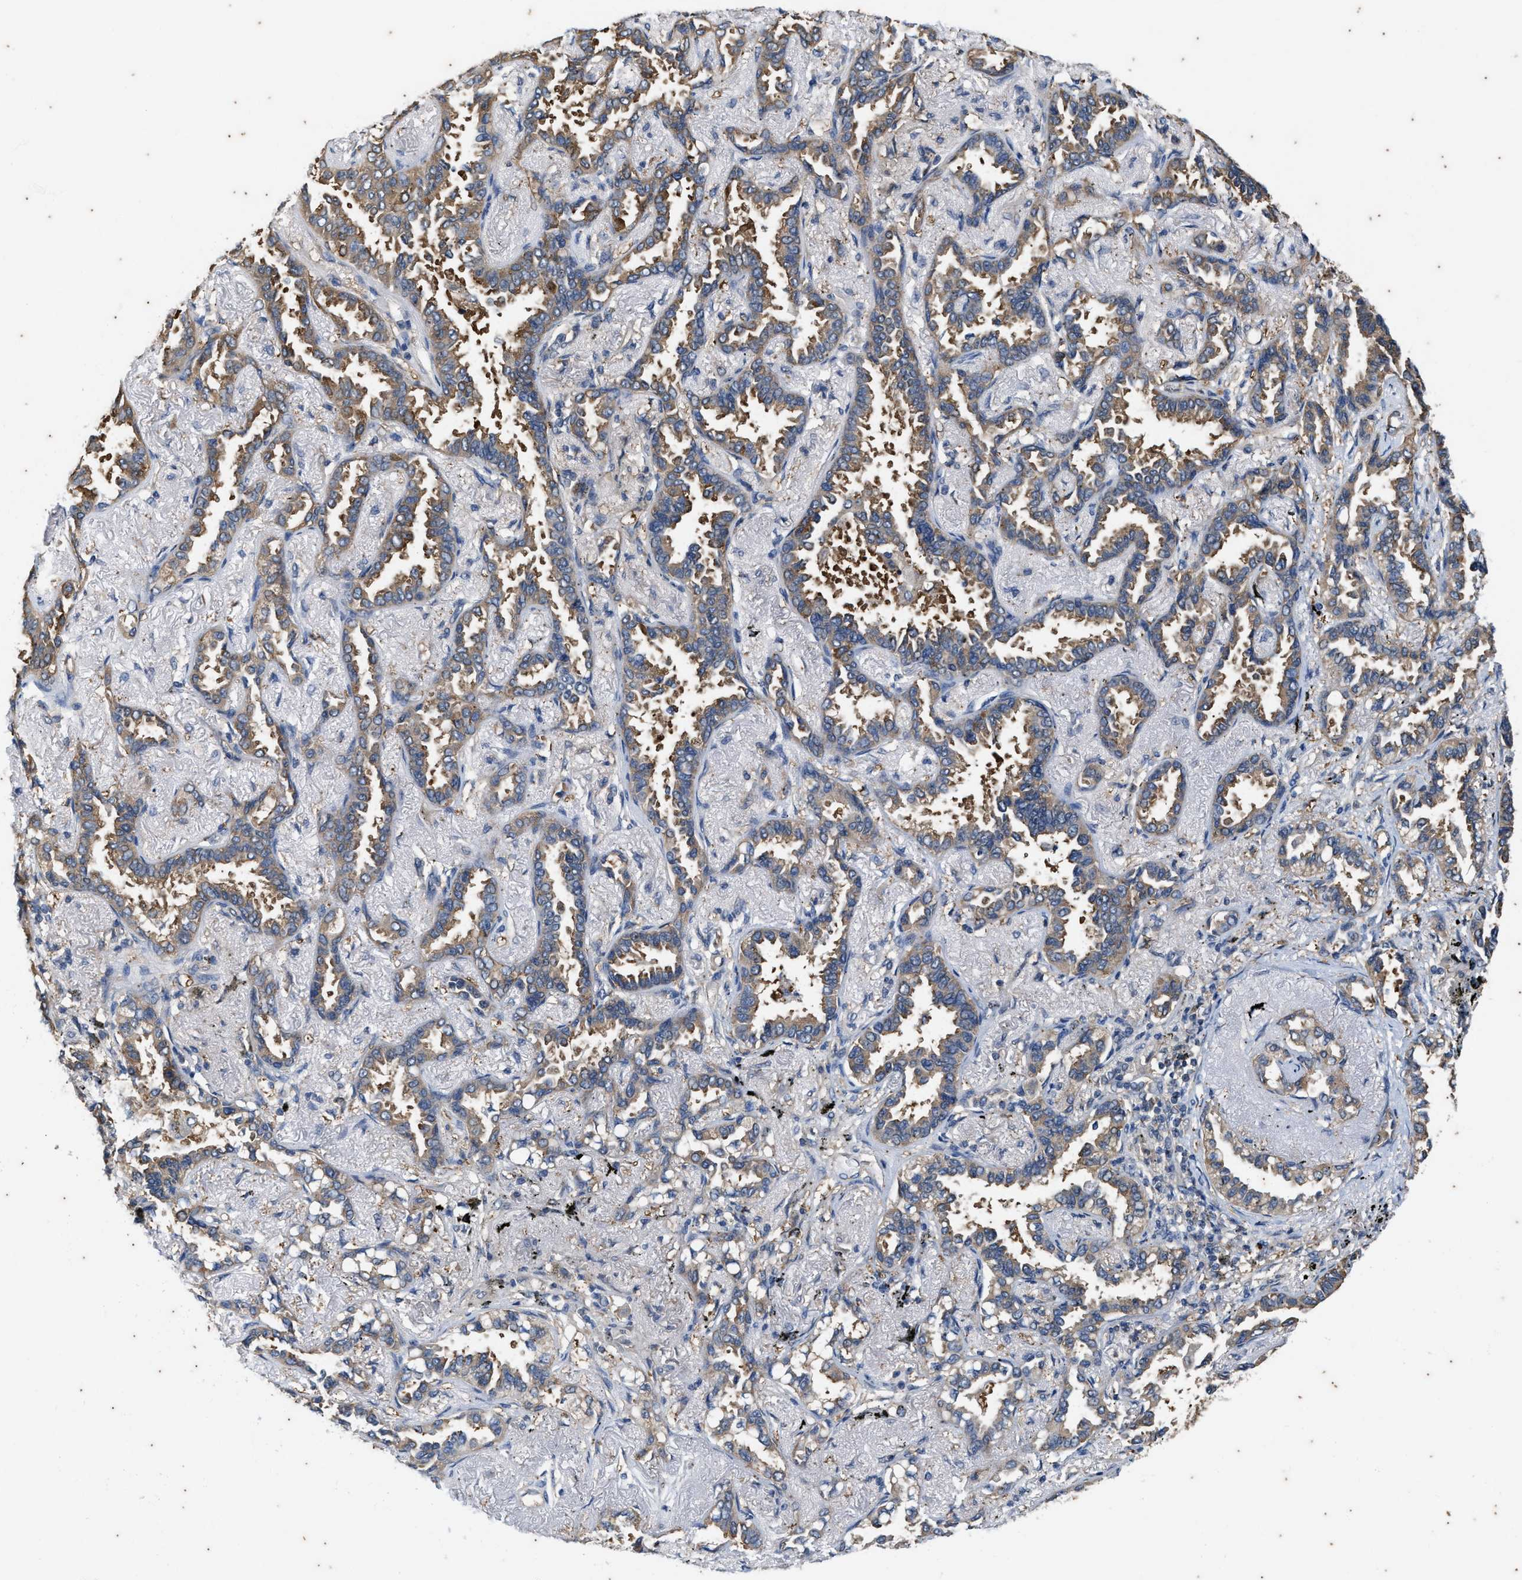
{"staining": {"intensity": "moderate", "quantity": ">75%", "location": "cytoplasmic/membranous"}, "tissue": "lung cancer", "cell_type": "Tumor cells", "image_type": "cancer", "snomed": [{"axis": "morphology", "description": "Adenocarcinoma, NOS"}, {"axis": "topography", "description": "Lung"}], "caption": "The immunohistochemical stain labels moderate cytoplasmic/membranous staining in tumor cells of lung cancer tissue.", "gene": "COX19", "patient": {"sex": "male", "age": 59}}